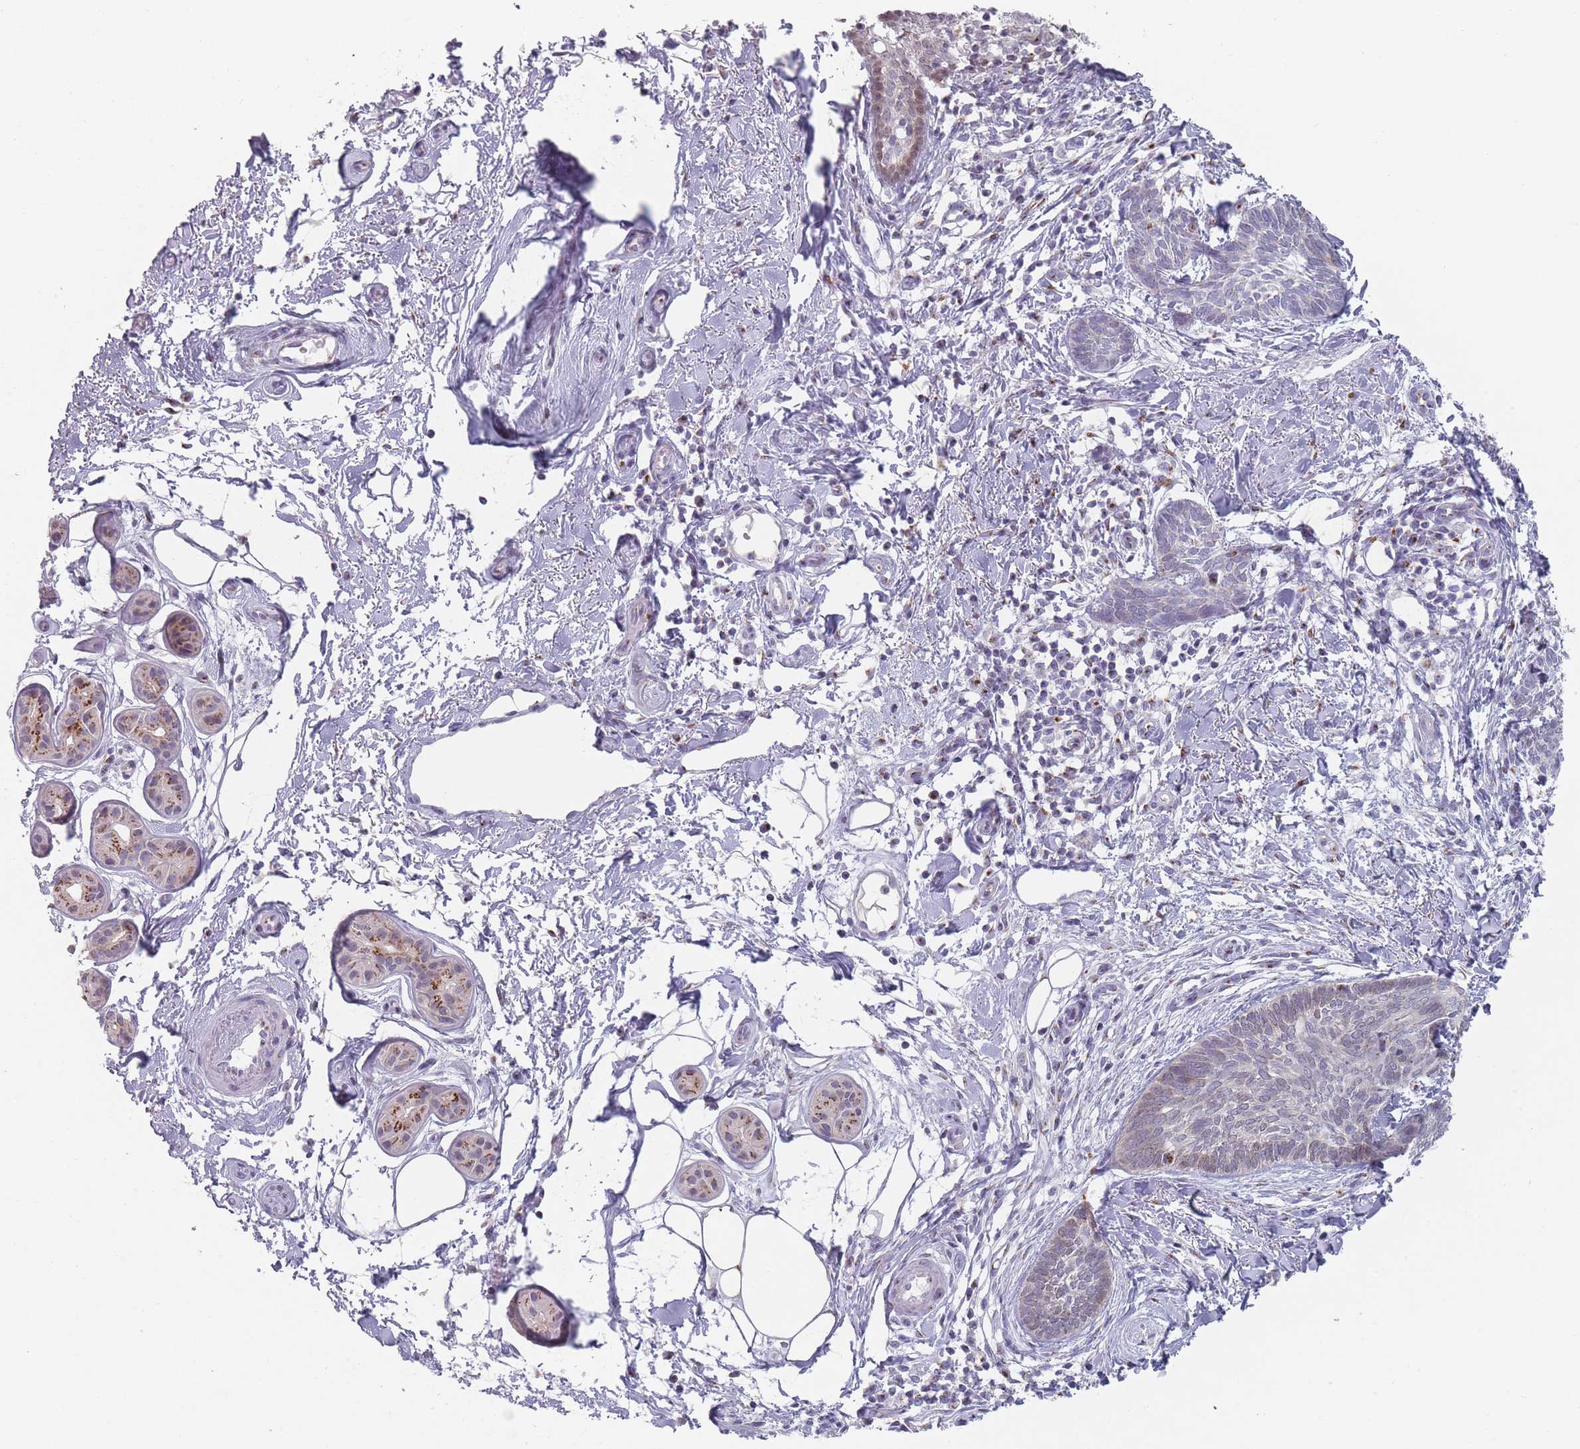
{"staining": {"intensity": "weak", "quantity": "<25%", "location": "cytoplasmic/membranous"}, "tissue": "skin cancer", "cell_type": "Tumor cells", "image_type": "cancer", "snomed": [{"axis": "morphology", "description": "Basal cell carcinoma"}, {"axis": "topography", "description": "Skin"}], "caption": "Immunohistochemistry (IHC) micrograph of human skin cancer (basal cell carcinoma) stained for a protein (brown), which exhibits no staining in tumor cells.", "gene": "MAN1B1", "patient": {"sex": "female", "age": 81}}